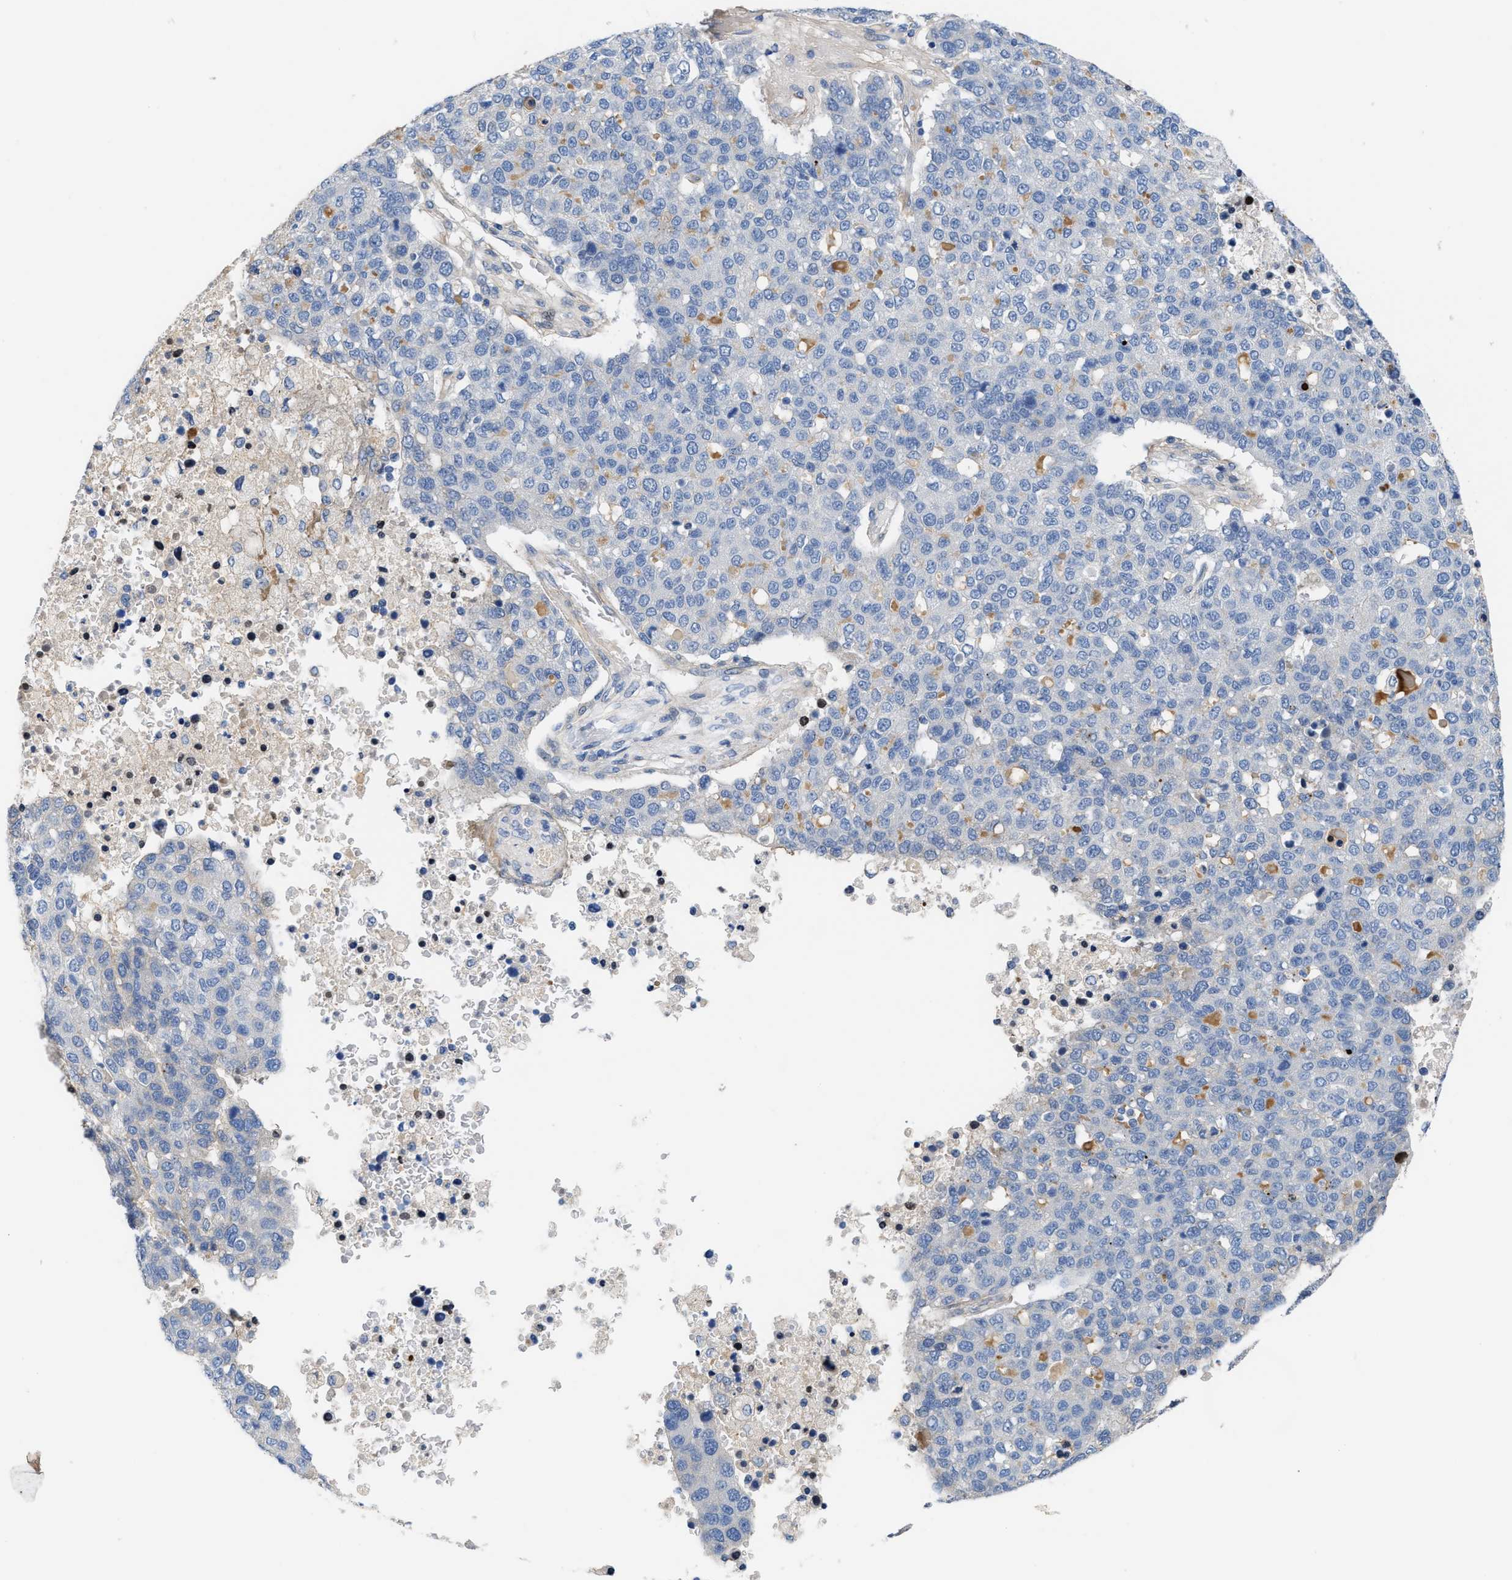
{"staining": {"intensity": "negative", "quantity": "none", "location": "none"}, "tissue": "pancreatic cancer", "cell_type": "Tumor cells", "image_type": "cancer", "snomed": [{"axis": "morphology", "description": "Adenocarcinoma, NOS"}, {"axis": "topography", "description": "Pancreas"}], "caption": "The immunohistochemistry (IHC) histopathology image has no significant positivity in tumor cells of adenocarcinoma (pancreatic) tissue.", "gene": "TFPI", "patient": {"sex": "female", "age": 61}}